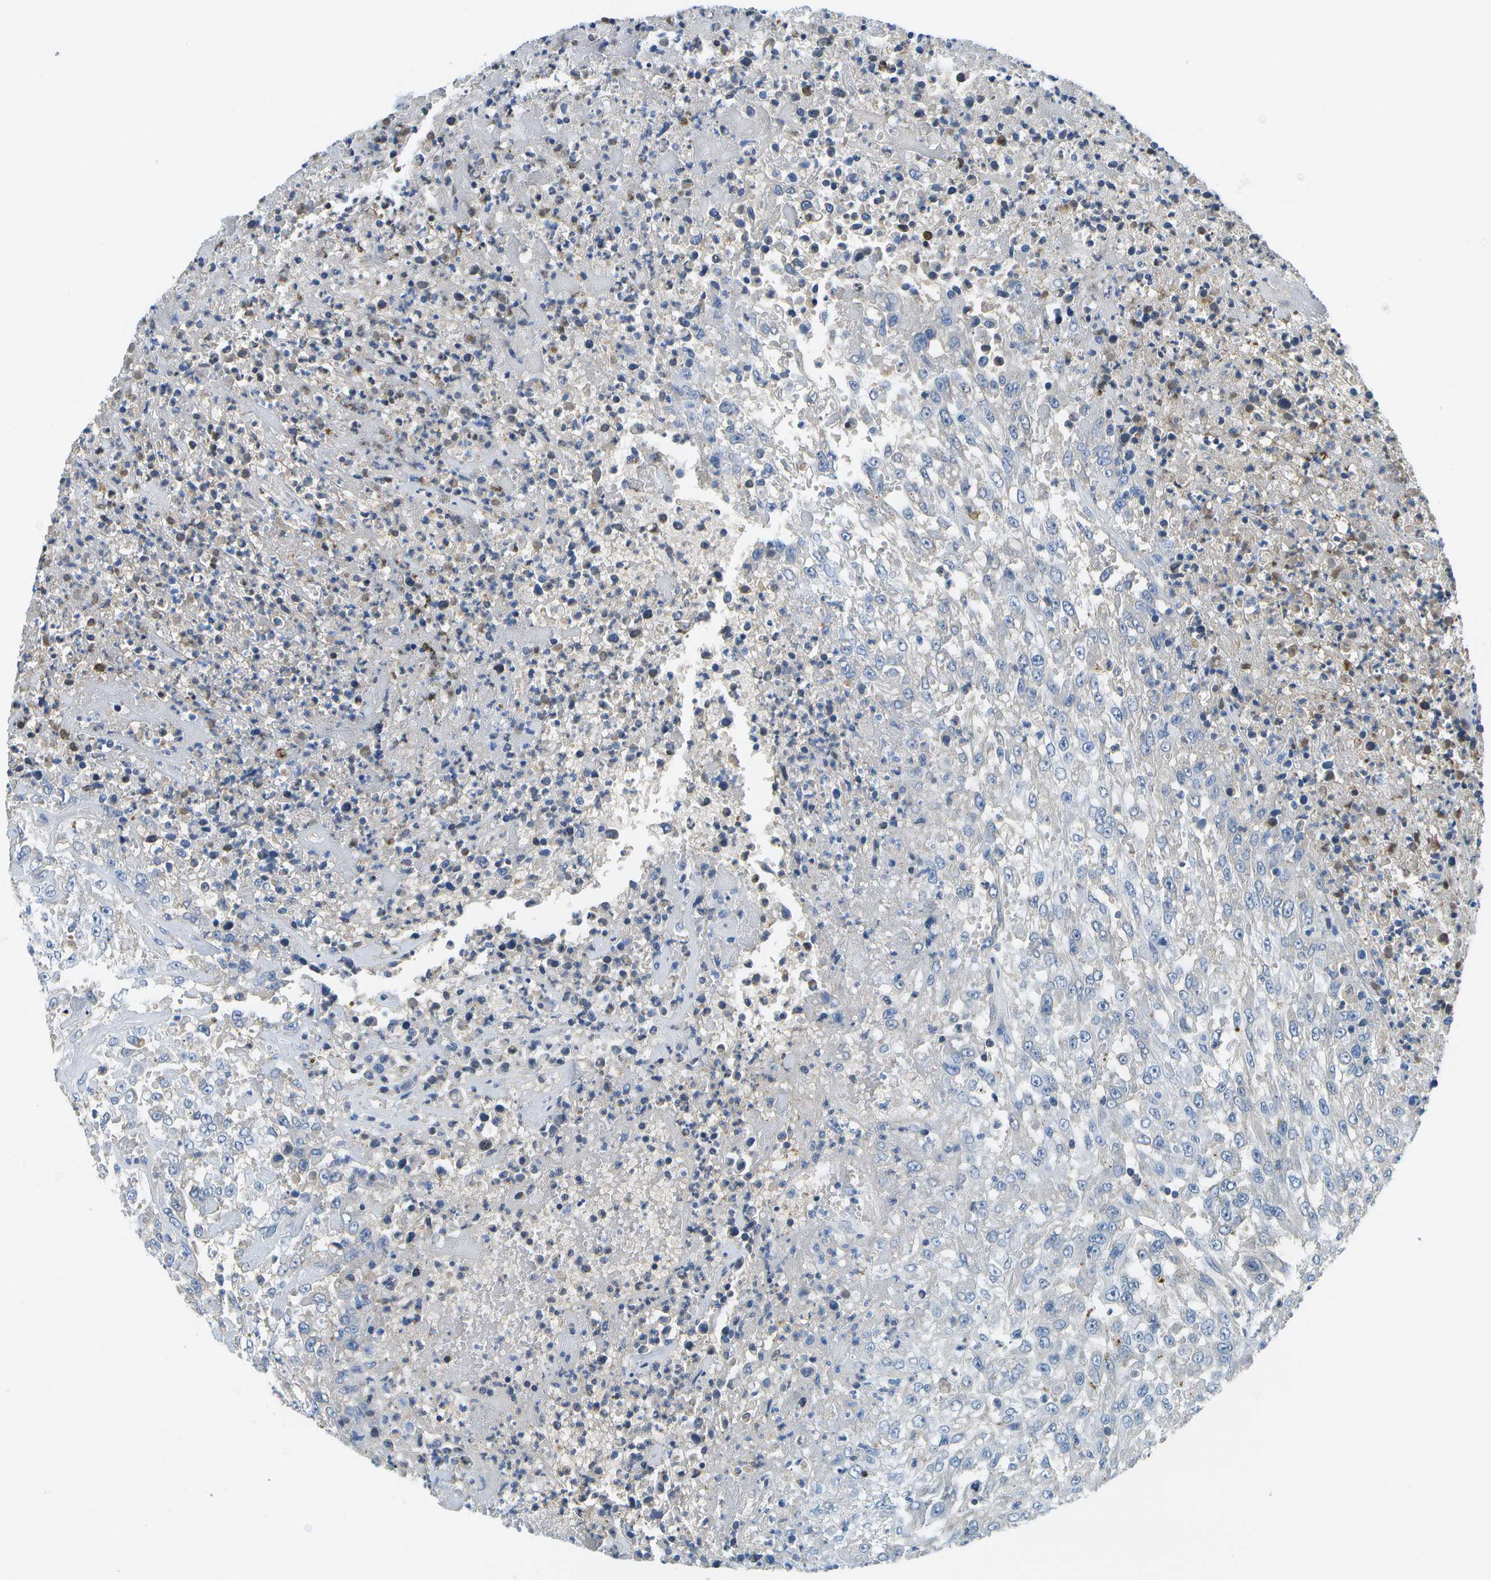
{"staining": {"intensity": "negative", "quantity": "none", "location": "none"}, "tissue": "urothelial cancer", "cell_type": "Tumor cells", "image_type": "cancer", "snomed": [{"axis": "morphology", "description": "Urothelial carcinoma, High grade"}, {"axis": "topography", "description": "Urinary bladder"}], "caption": "IHC image of human high-grade urothelial carcinoma stained for a protein (brown), which reveals no expression in tumor cells. Brightfield microscopy of immunohistochemistry (IHC) stained with DAB (brown) and hematoxylin (blue), captured at high magnification.", "gene": "SERPINA1", "patient": {"sex": "male", "age": 46}}